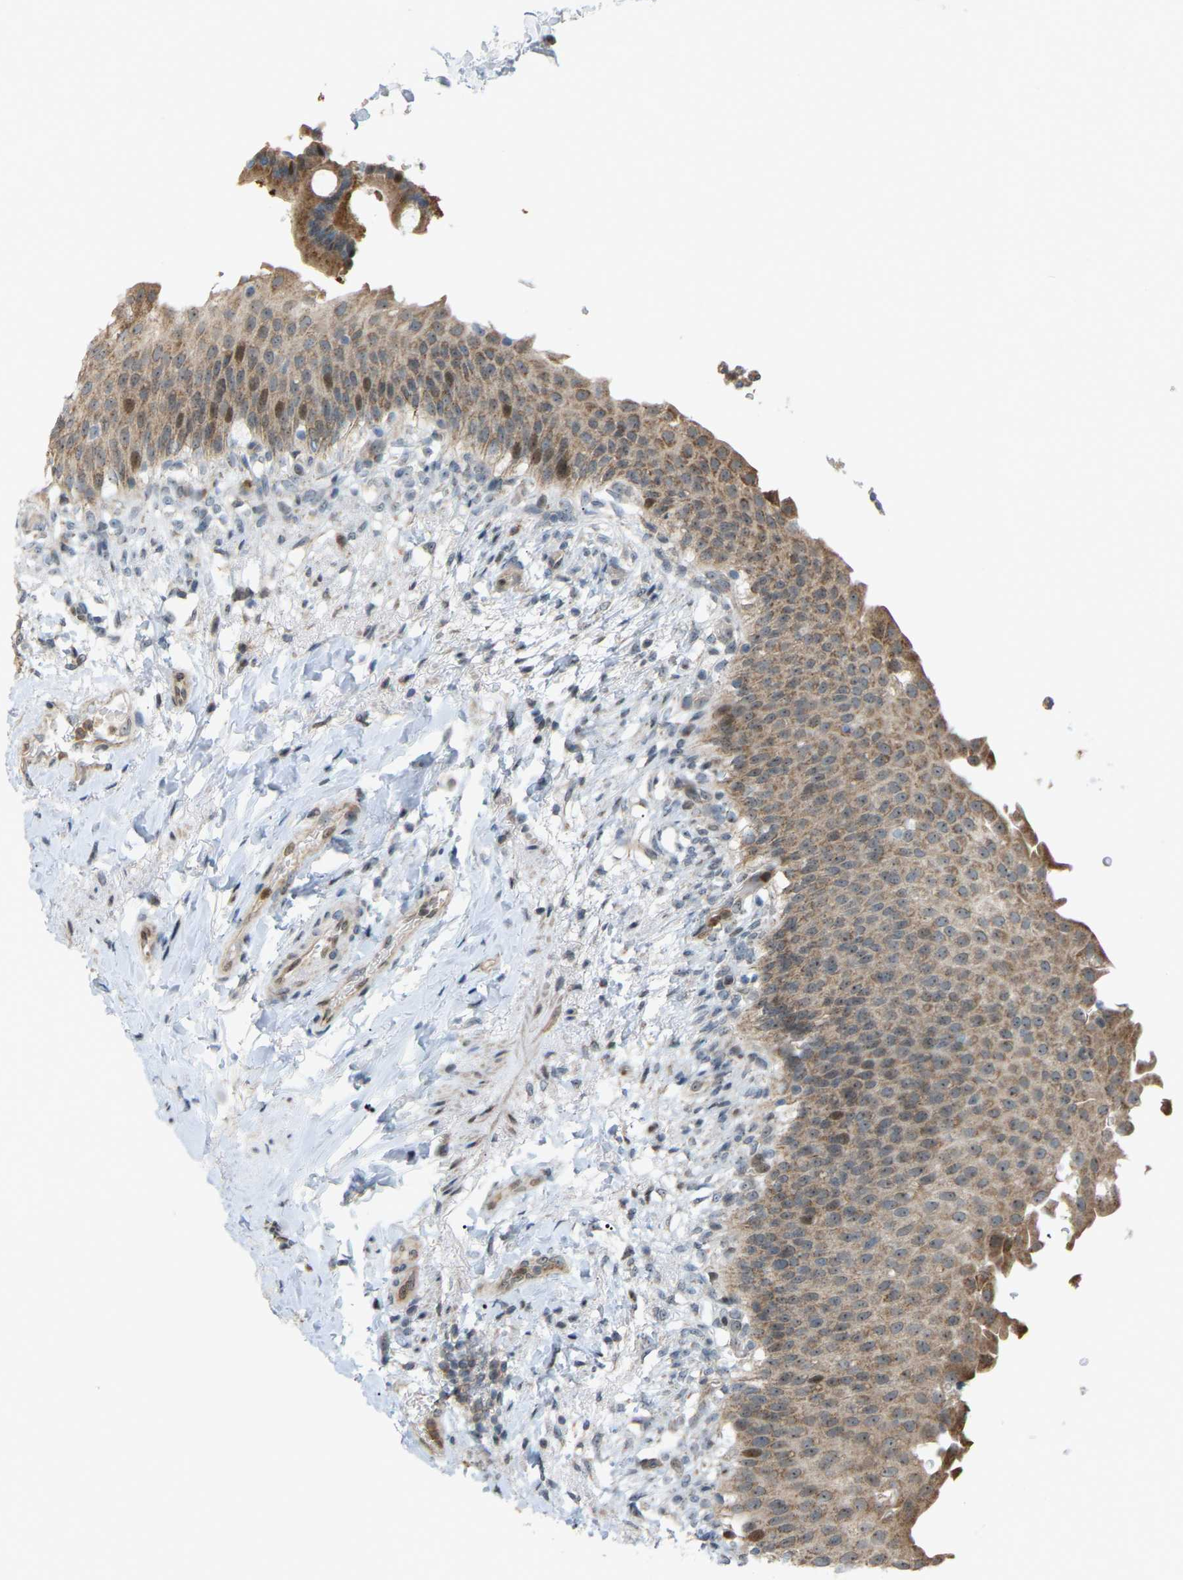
{"staining": {"intensity": "moderate", "quantity": ">75%", "location": "cytoplasmic/membranous,nuclear"}, "tissue": "urinary bladder", "cell_type": "Urothelial cells", "image_type": "normal", "snomed": [{"axis": "morphology", "description": "Normal tissue, NOS"}, {"axis": "topography", "description": "Urinary bladder"}], "caption": "Human urinary bladder stained for a protein (brown) reveals moderate cytoplasmic/membranous,nuclear positive staining in approximately >75% of urothelial cells.", "gene": "CROT", "patient": {"sex": "female", "age": 60}}